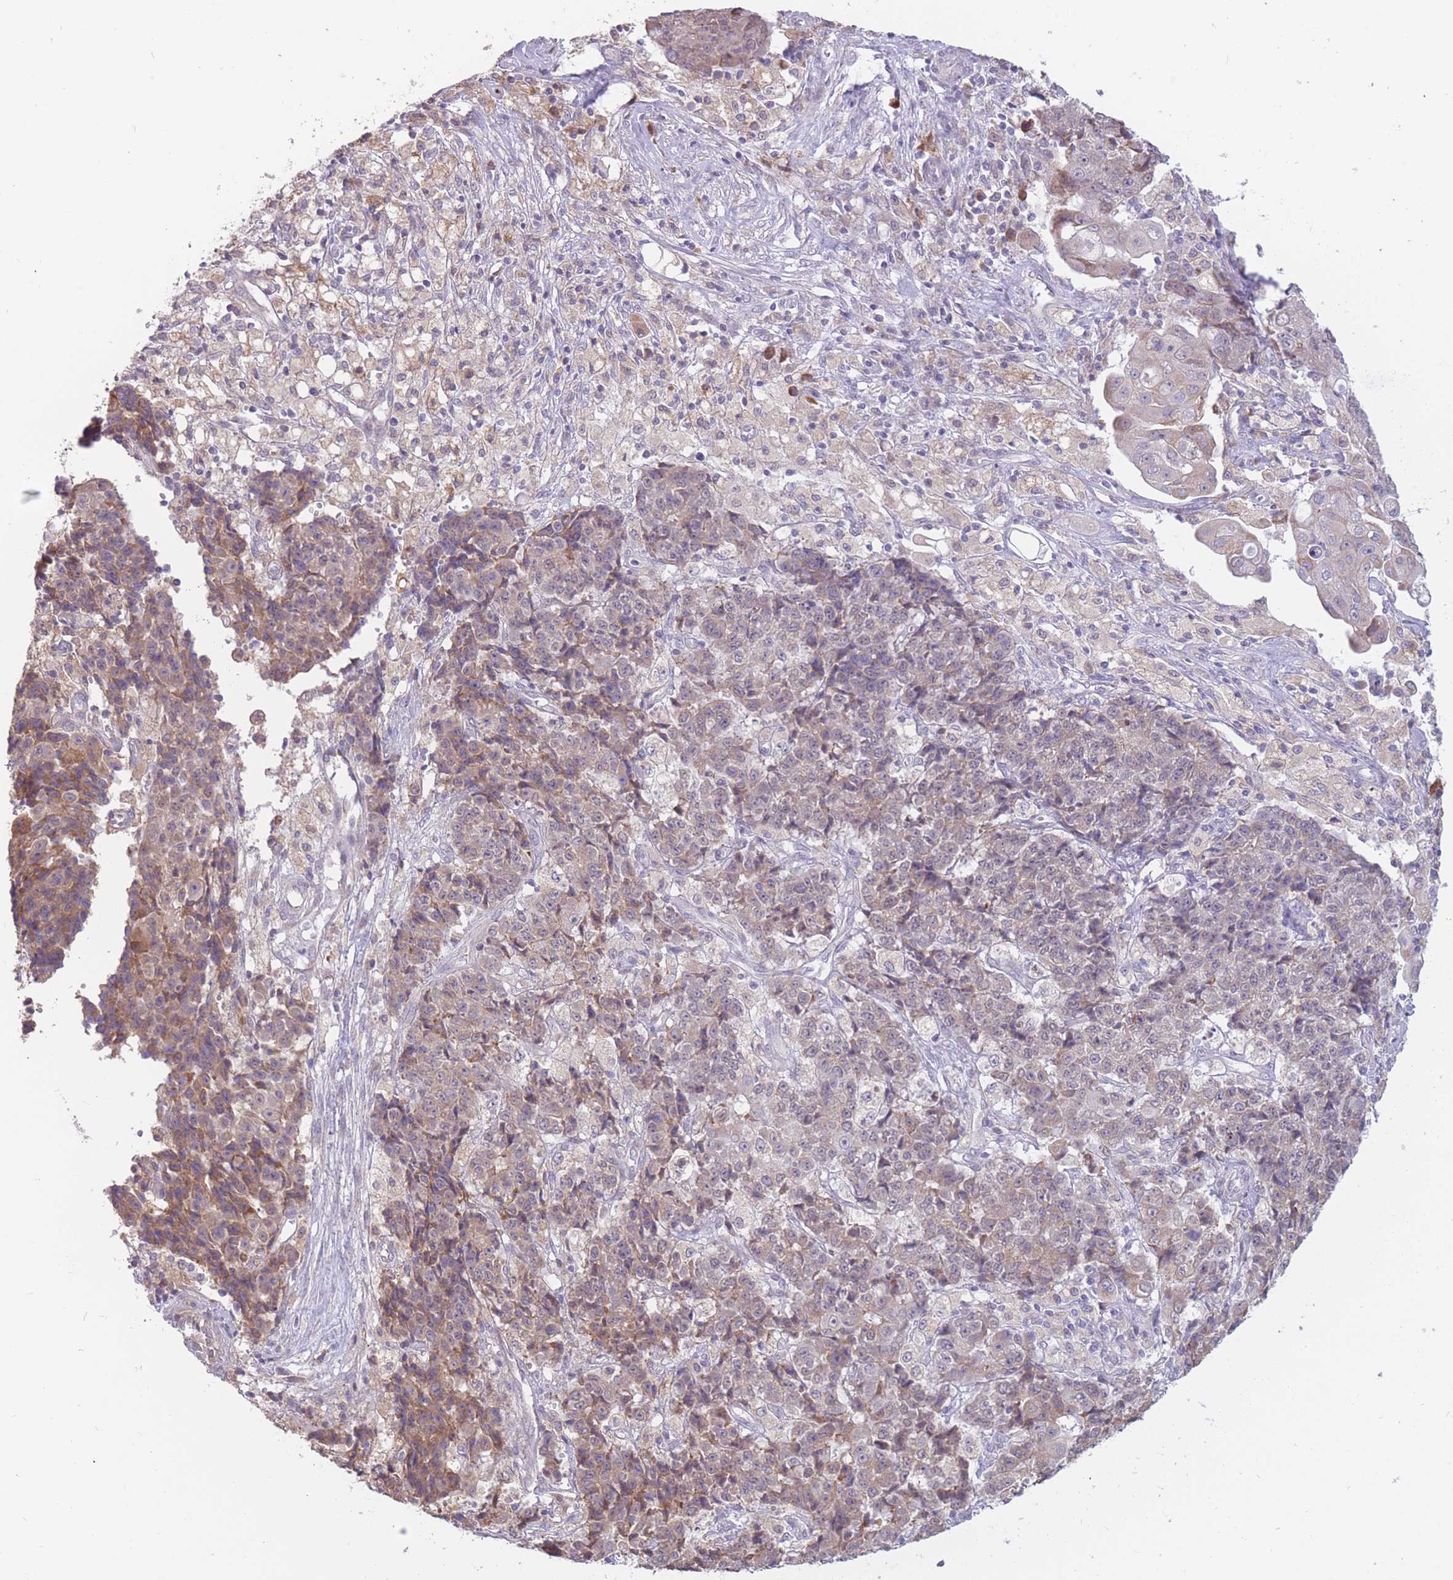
{"staining": {"intensity": "weak", "quantity": "25%-75%", "location": "cytoplasmic/membranous"}, "tissue": "ovarian cancer", "cell_type": "Tumor cells", "image_type": "cancer", "snomed": [{"axis": "morphology", "description": "Carcinoma, endometroid"}, {"axis": "topography", "description": "Ovary"}], "caption": "Tumor cells reveal weak cytoplasmic/membranous positivity in approximately 25%-75% of cells in ovarian cancer.", "gene": "TRAPPC5", "patient": {"sex": "female", "age": 42}}